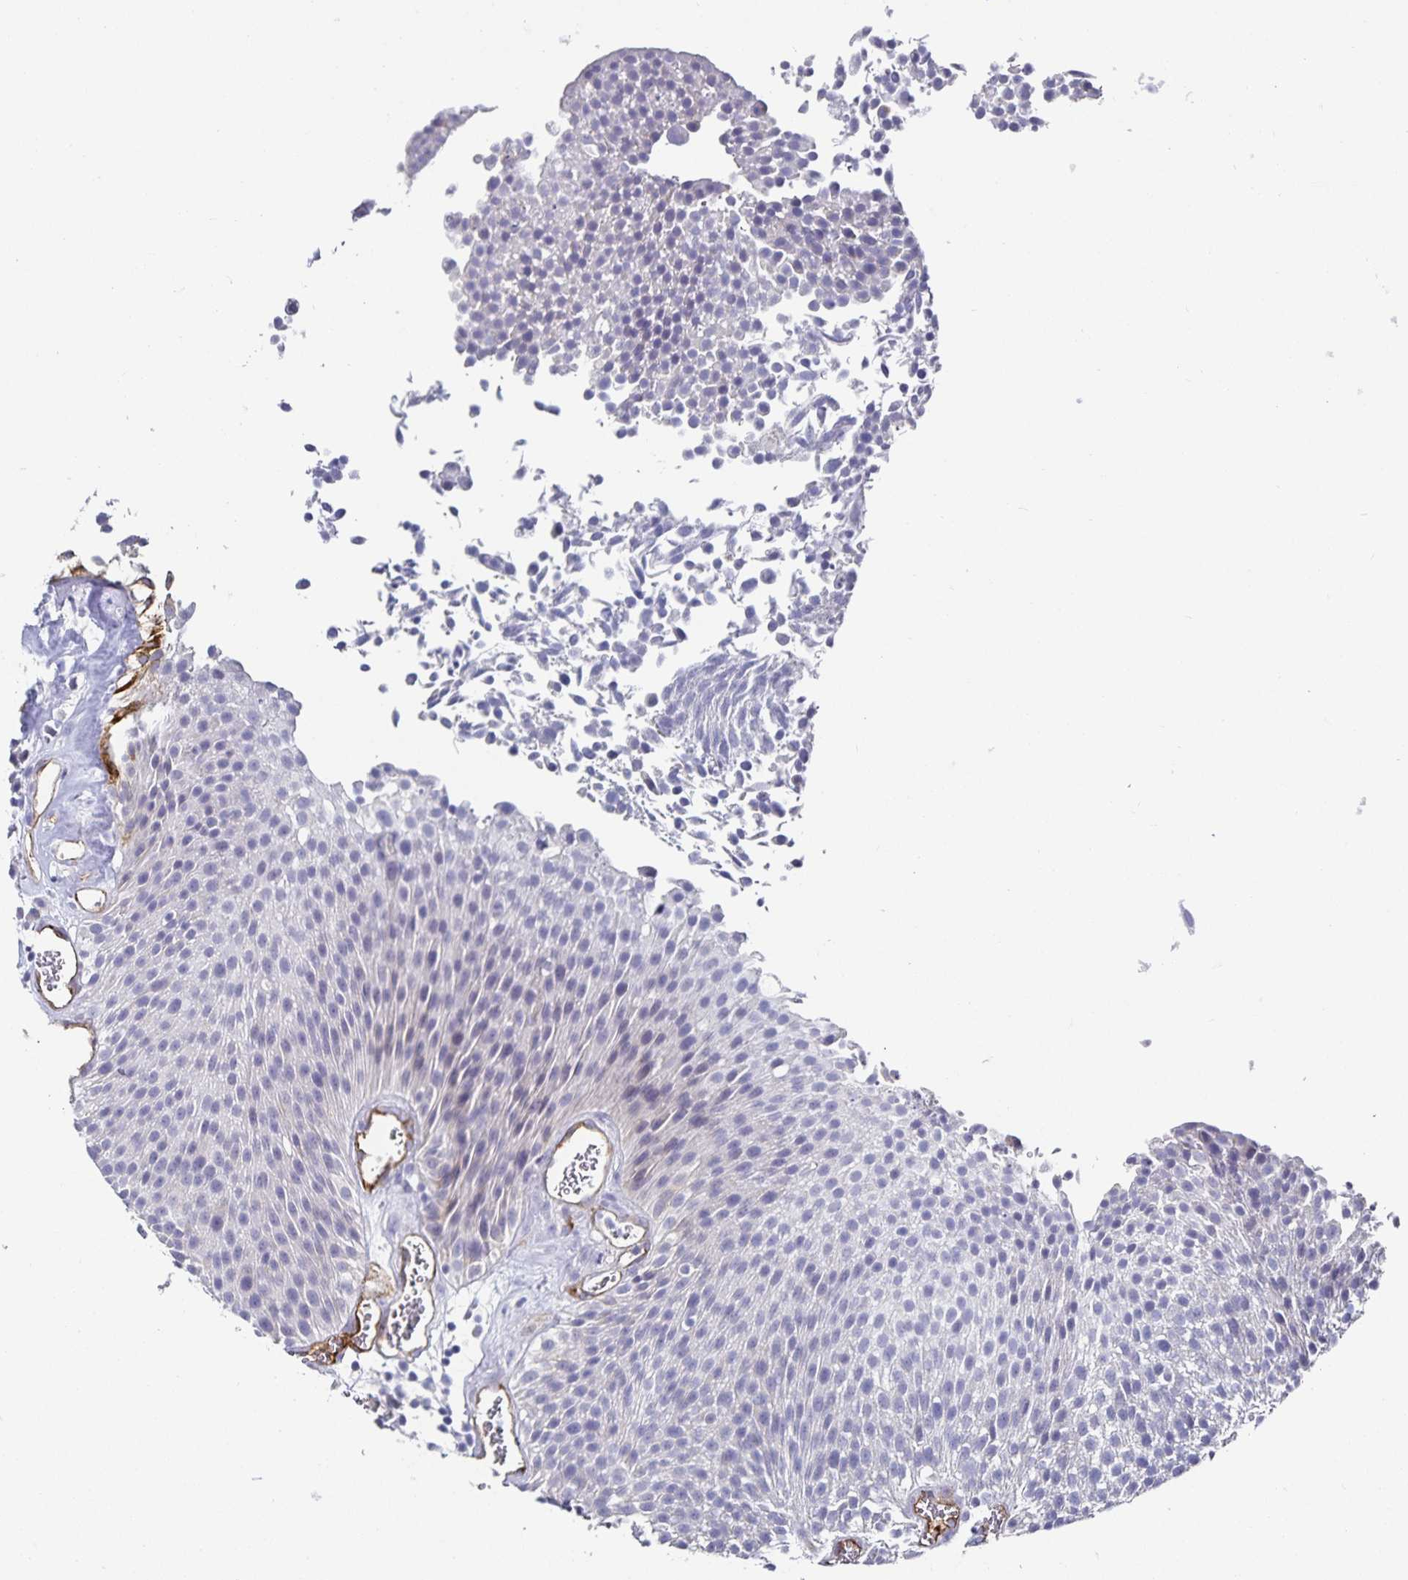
{"staining": {"intensity": "negative", "quantity": "none", "location": "none"}, "tissue": "urothelial cancer", "cell_type": "Tumor cells", "image_type": "cancer", "snomed": [{"axis": "morphology", "description": "Urothelial carcinoma, Low grade"}, {"axis": "topography", "description": "Urinary bladder"}], "caption": "Protein analysis of urothelial carcinoma (low-grade) shows no significant positivity in tumor cells. Nuclei are stained in blue.", "gene": "PODXL", "patient": {"sex": "female", "age": 79}}